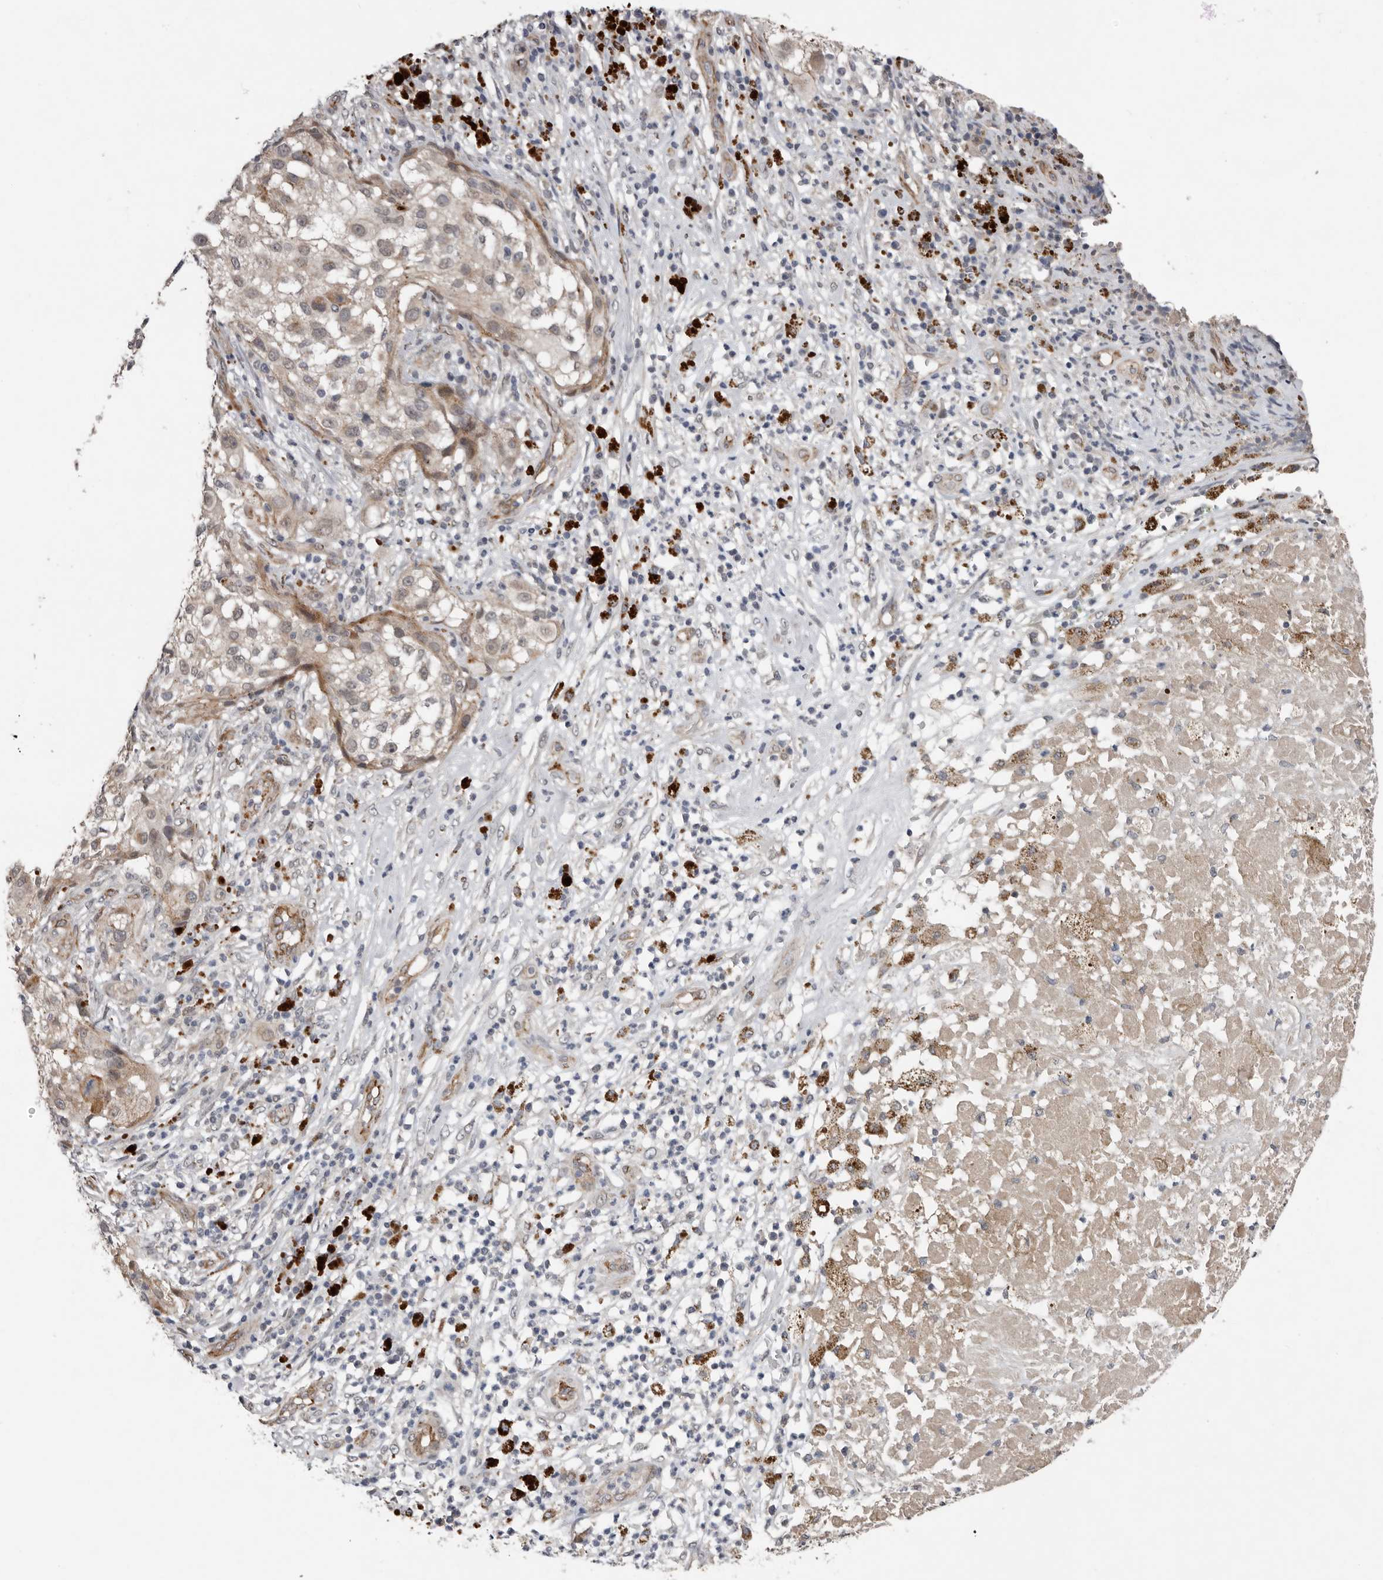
{"staining": {"intensity": "weak", "quantity": ">75%", "location": "cytoplasmic/membranous"}, "tissue": "melanoma", "cell_type": "Tumor cells", "image_type": "cancer", "snomed": [{"axis": "morphology", "description": "Necrosis, NOS"}, {"axis": "morphology", "description": "Malignant melanoma, NOS"}, {"axis": "topography", "description": "Skin"}], "caption": "IHC (DAB (3,3'-diaminobenzidine)) staining of malignant melanoma shows weak cytoplasmic/membranous protein expression in about >75% of tumor cells.", "gene": "RANBP17", "patient": {"sex": "female", "age": 87}}